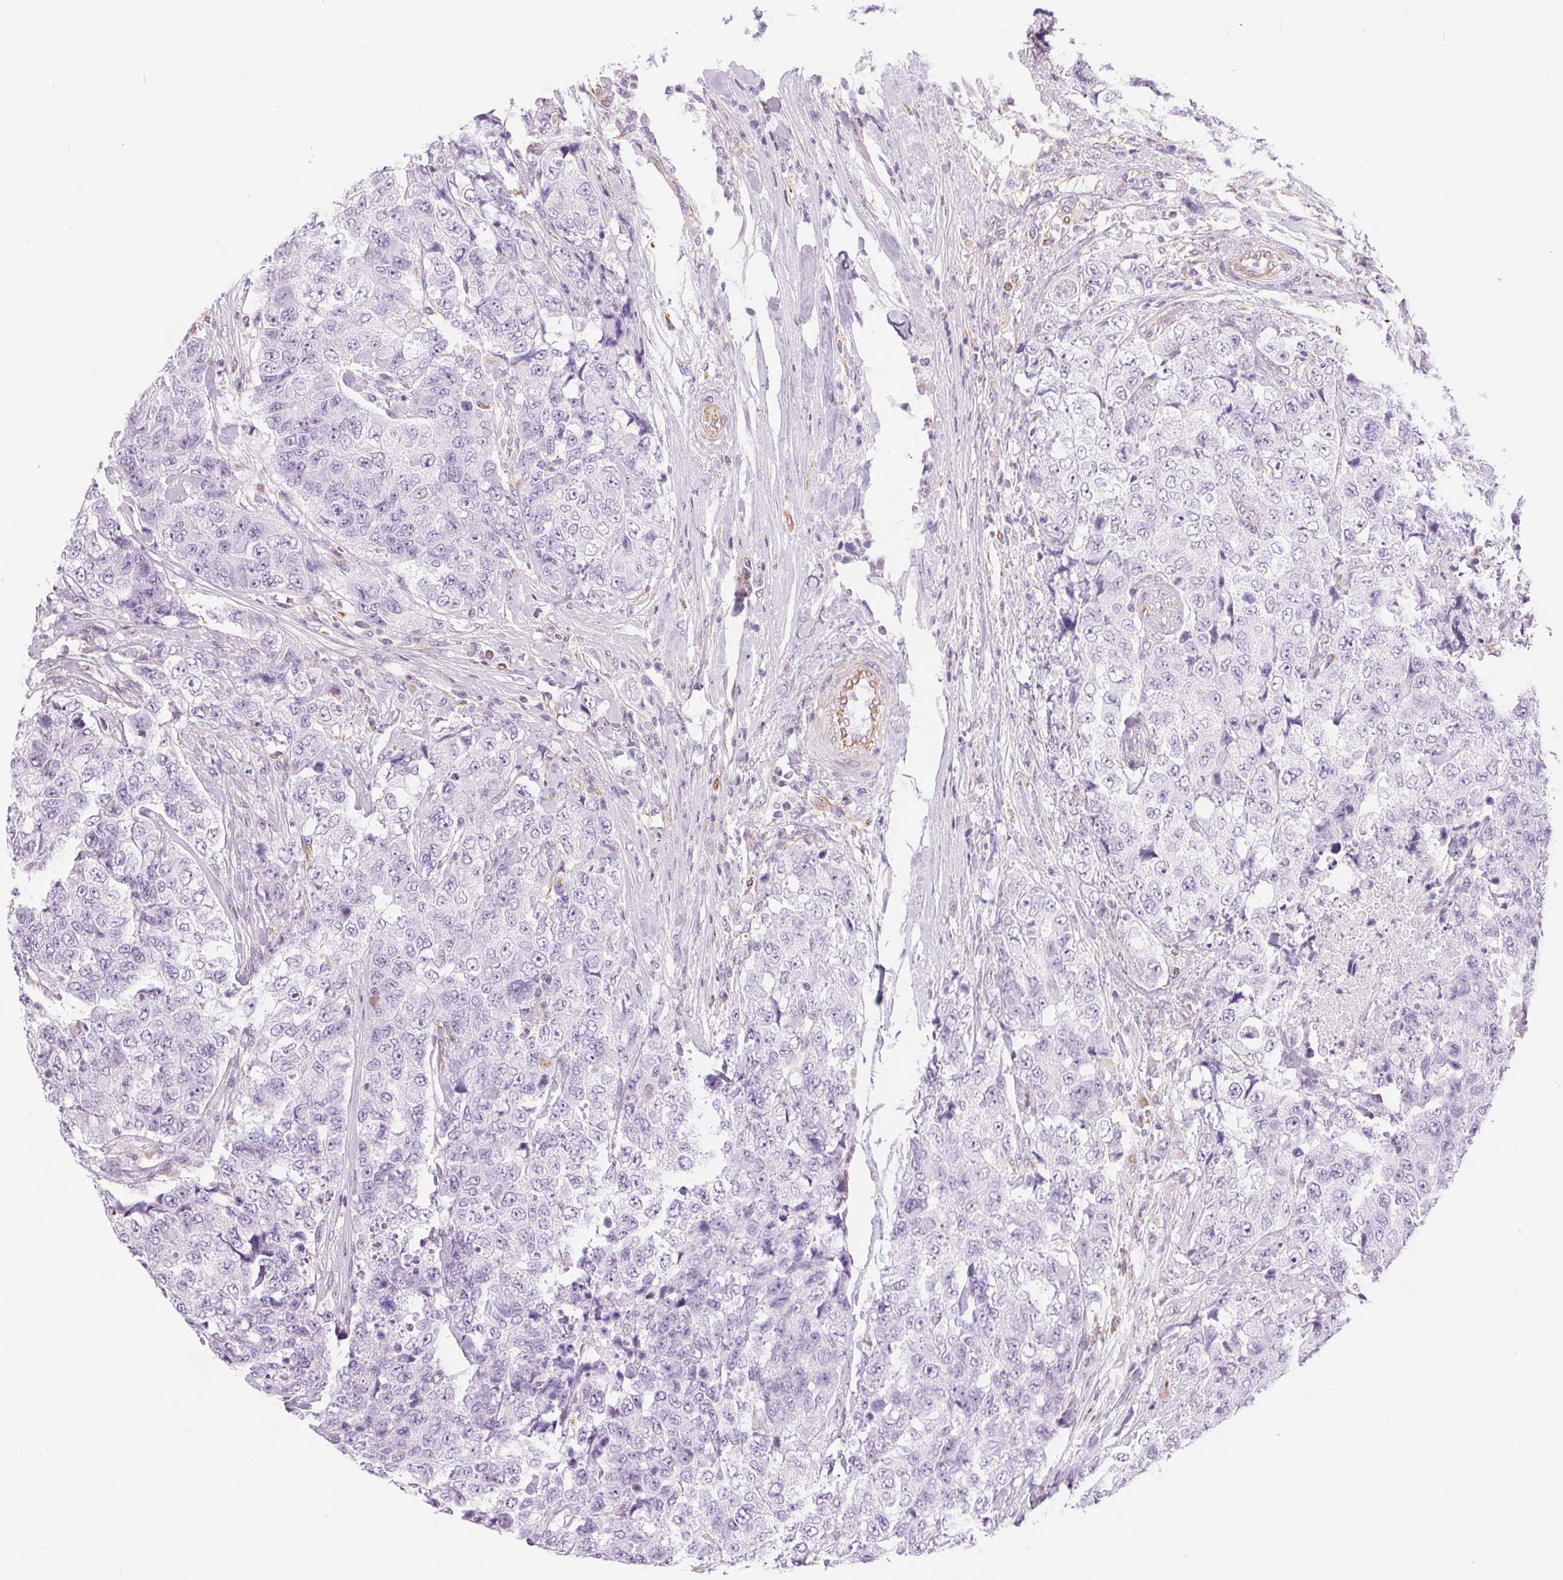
{"staining": {"intensity": "negative", "quantity": "none", "location": "none"}, "tissue": "urothelial cancer", "cell_type": "Tumor cells", "image_type": "cancer", "snomed": [{"axis": "morphology", "description": "Urothelial carcinoma, High grade"}, {"axis": "topography", "description": "Urinary bladder"}], "caption": "An immunohistochemistry (IHC) histopathology image of urothelial cancer is shown. There is no staining in tumor cells of urothelial cancer. Brightfield microscopy of immunohistochemistry stained with DAB (brown) and hematoxylin (blue), captured at high magnification.", "gene": "GFAP", "patient": {"sex": "female", "age": 78}}